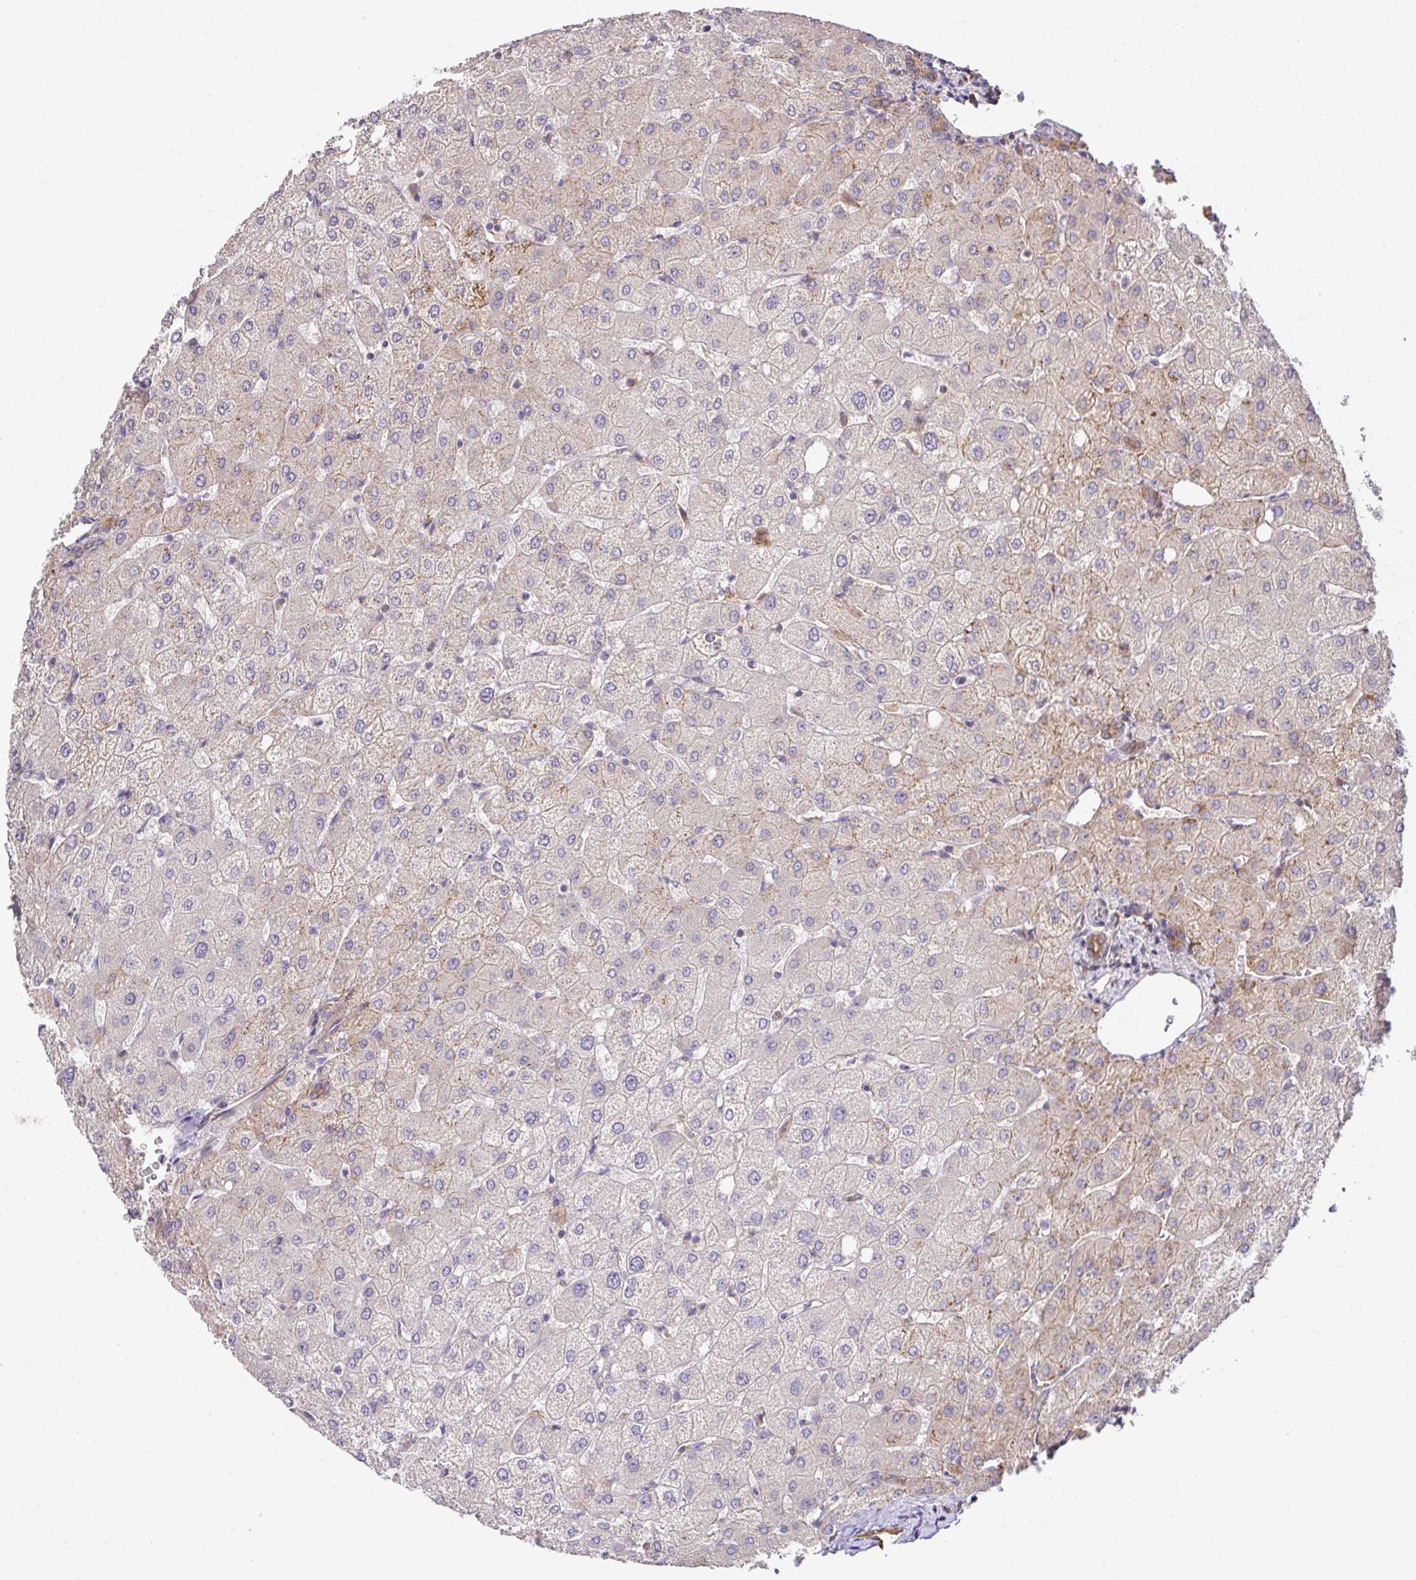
{"staining": {"intensity": "moderate", "quantity": "25%-75%", "location": "cytoplasmic/membranous"}, "tissue": "liver", "cell_type": "Cholangiocytes", "image_type": "normal", "snomed": [{"axis": "morphology", "description": "Normal tissue, NOS"}, {"axis": "topography", "description": "Liver"}], "caption": "Unremarkable liver reveals moderate cytoplasmic/membranous staining in about 25%-75% of cholangiocytes Nuclei are stained in blue..", "gene": "EEF1AKMT1", "patient": {"sex": "female", "age": 54}}